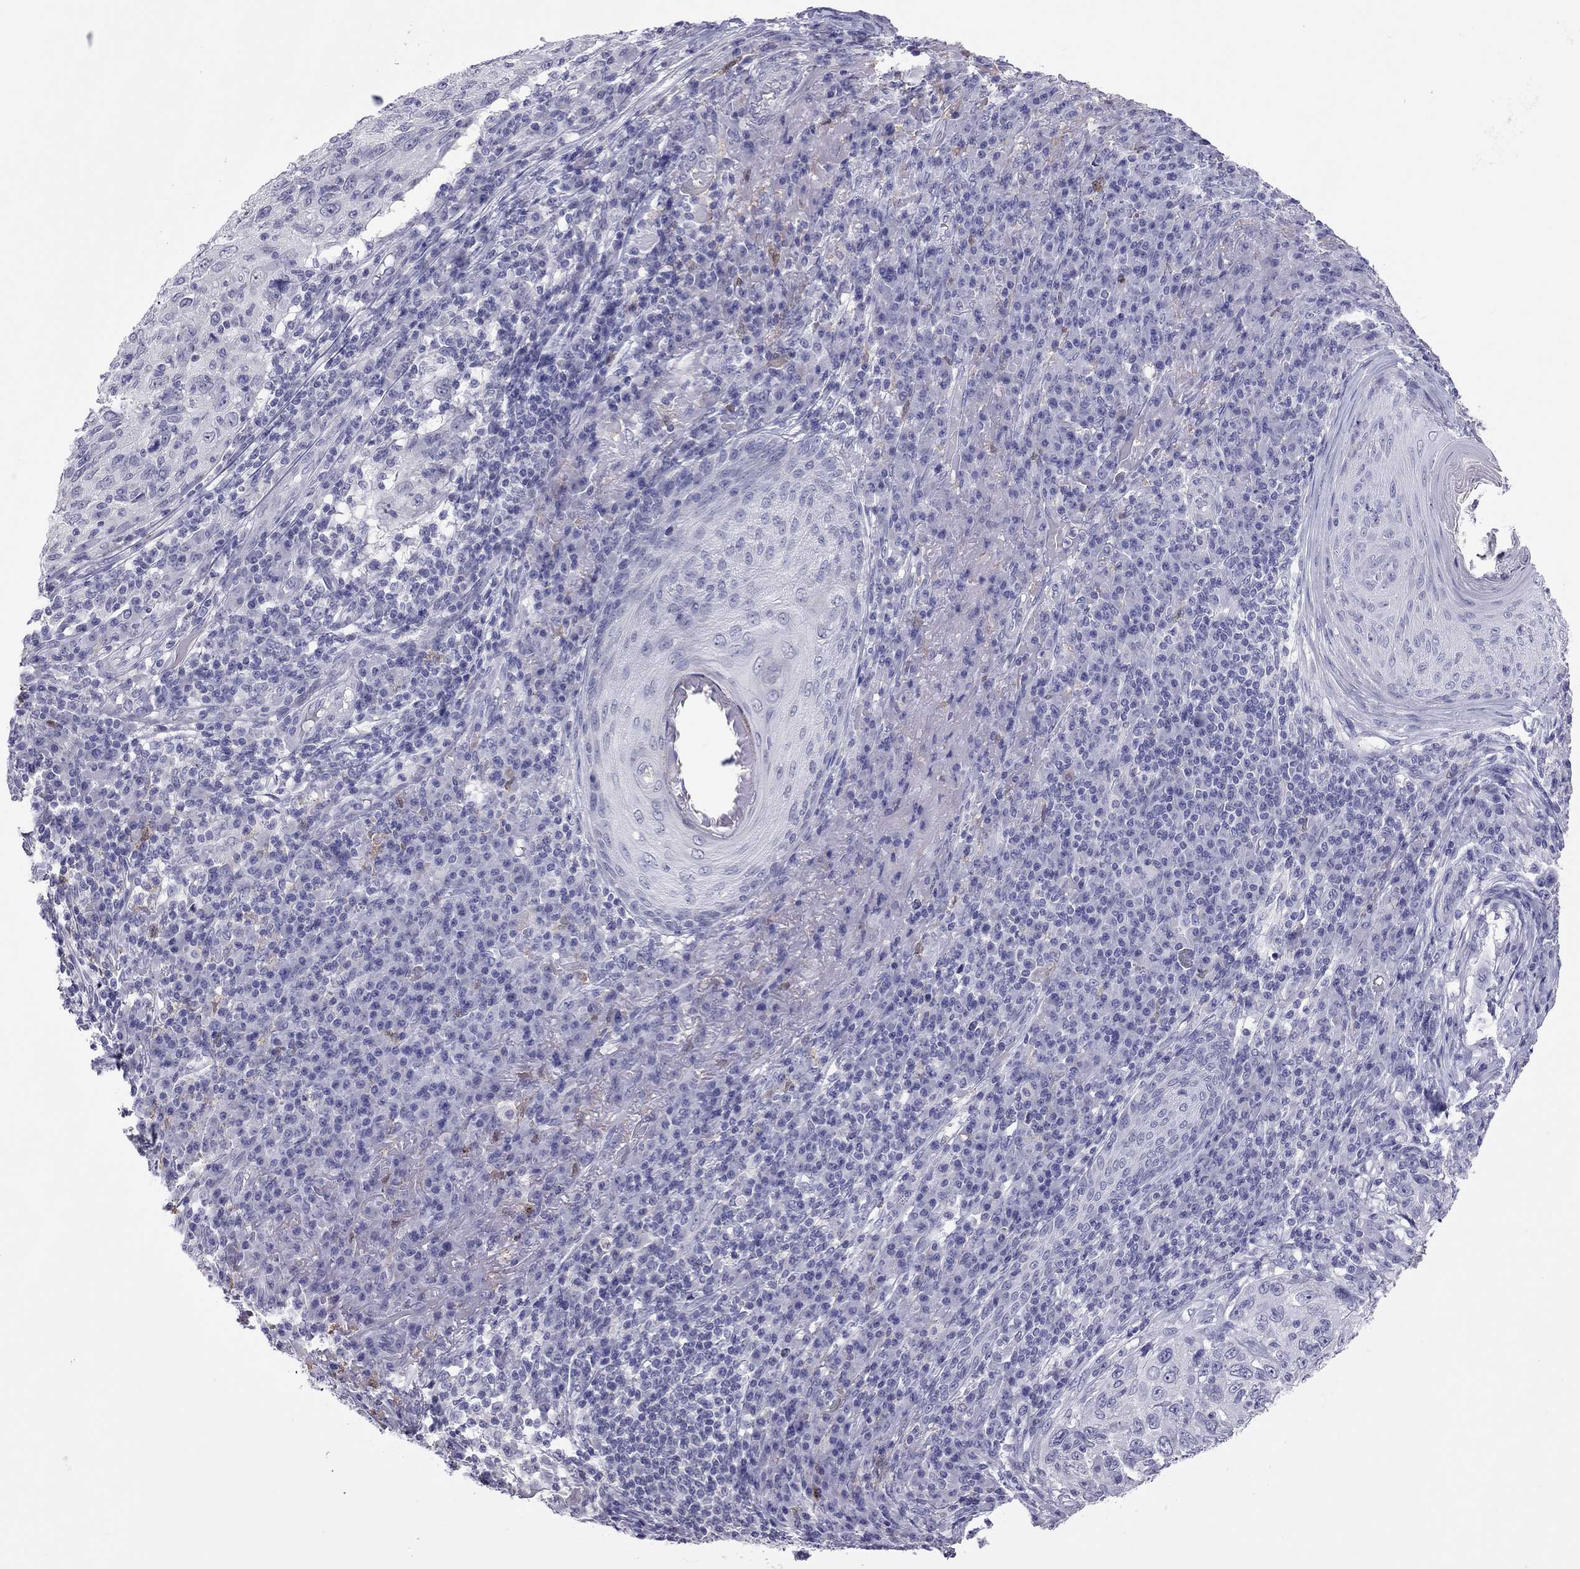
{"staining": {"intensity": "negative", "quantity": "none", "location": "none"}, "tissue": "skin cancer", "cell_type": "Tumor cells", "image_type": "cancer", "snomed": [{"axis": "morphology", "description": "Squamous cell carcinoma, NOS"}, {"axis": "topography", "description": "Skin"}], "caption": "The IHC histopathology image has no significant expression in tumor cells of skin squamous cell carcinoma tissue.", "gene": "PPP1R3A", "patient": {"sex": "male", "age": 92}}